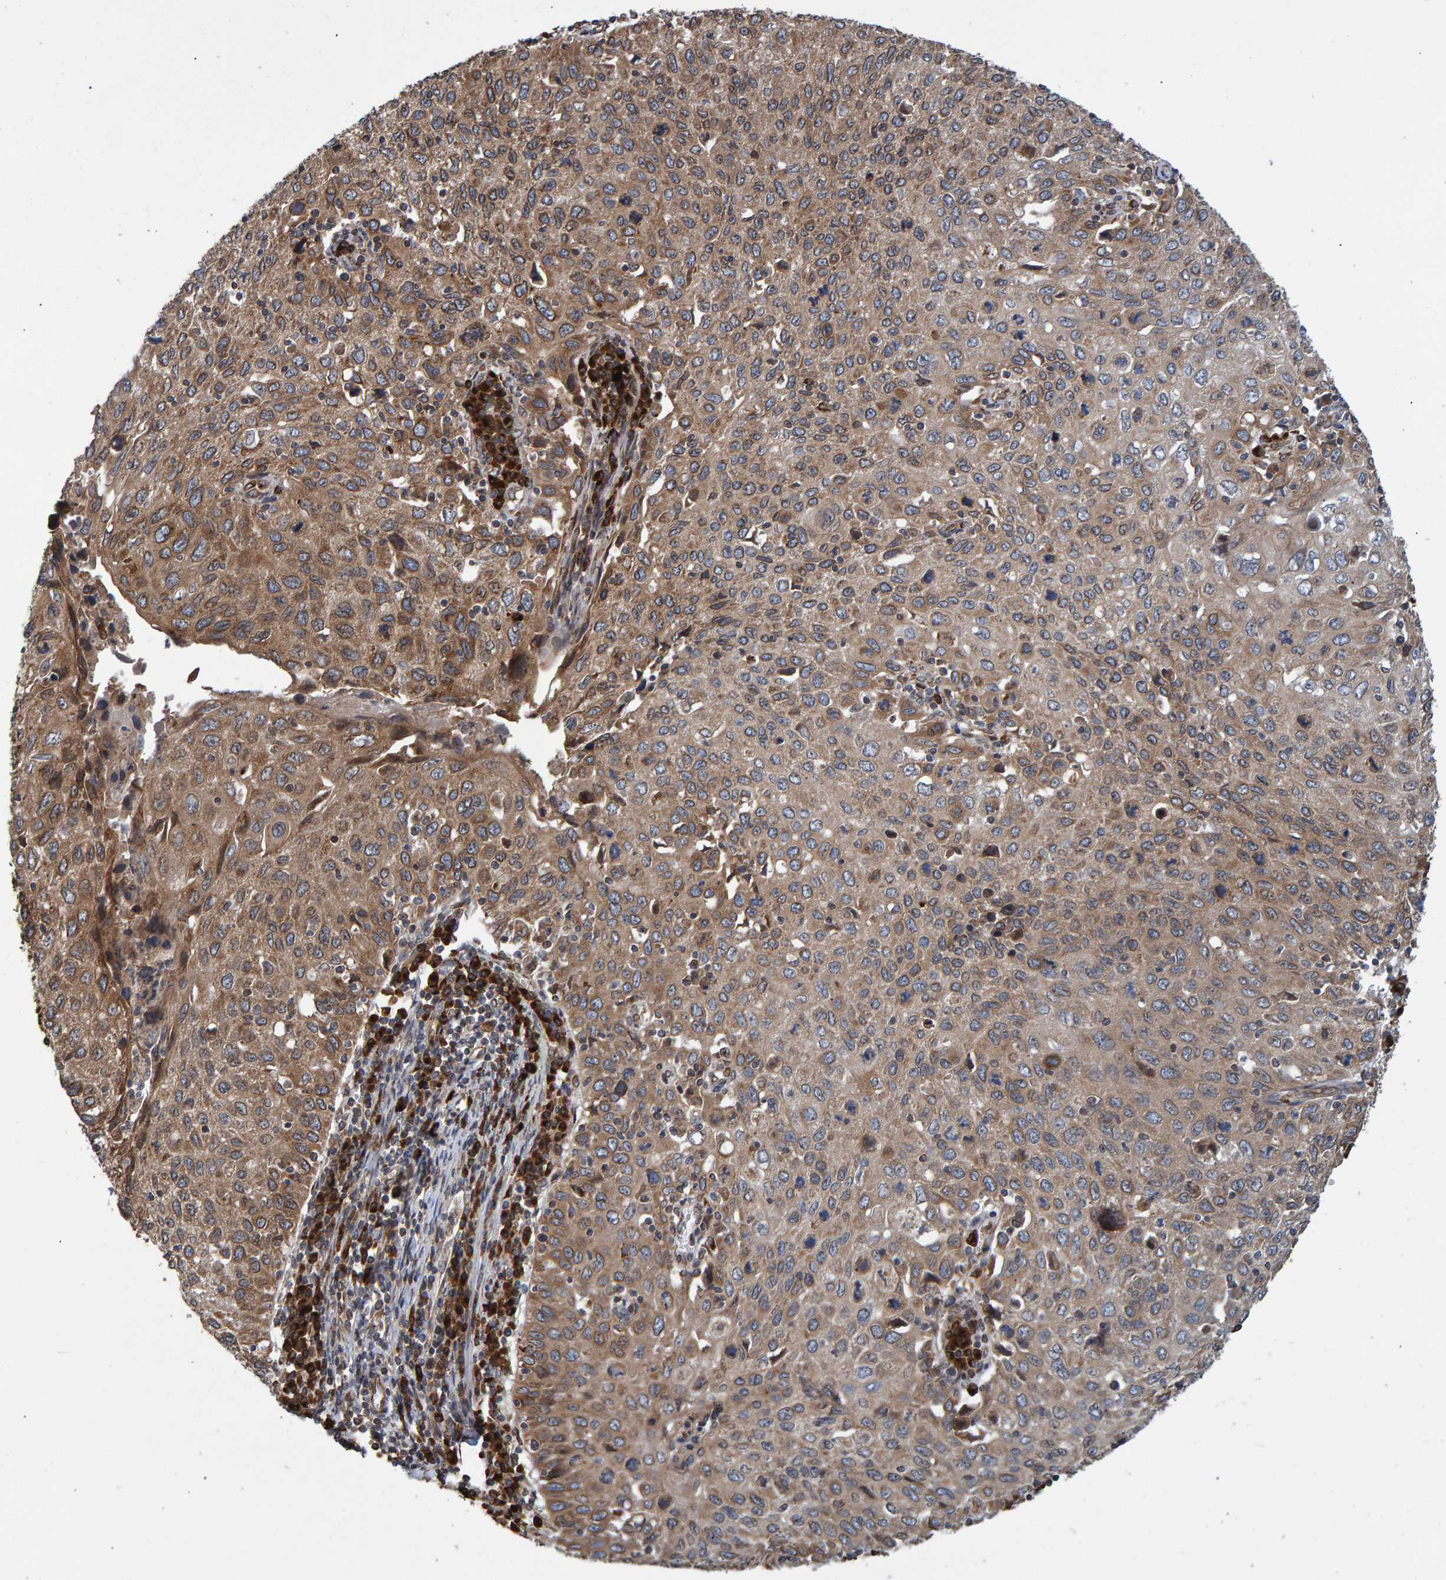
{"staining": {"intensity": "moderate", "quantity": ">75%", "location": "cytoplasmic/membranous"}, "tissue": "cervical cancer", "cell_type": "Tumor cells", "image_type": "cancer", "snomed": [{"axis": "morphology", "description": "Squamous cell carcinoma, NOS"}, {"axis": "topography", "description": "Cervix"}], "caption": "Immunohistochemistry micrograph of human squamous cell carcinoma (cervical) stained for a protein (brown), which reveals medium levels of moderate cytoplasmic/membranous staining in about >75% of tumor cells.", "gene": "FAM117A", "patient": {"sex": "female", "age": 53}}